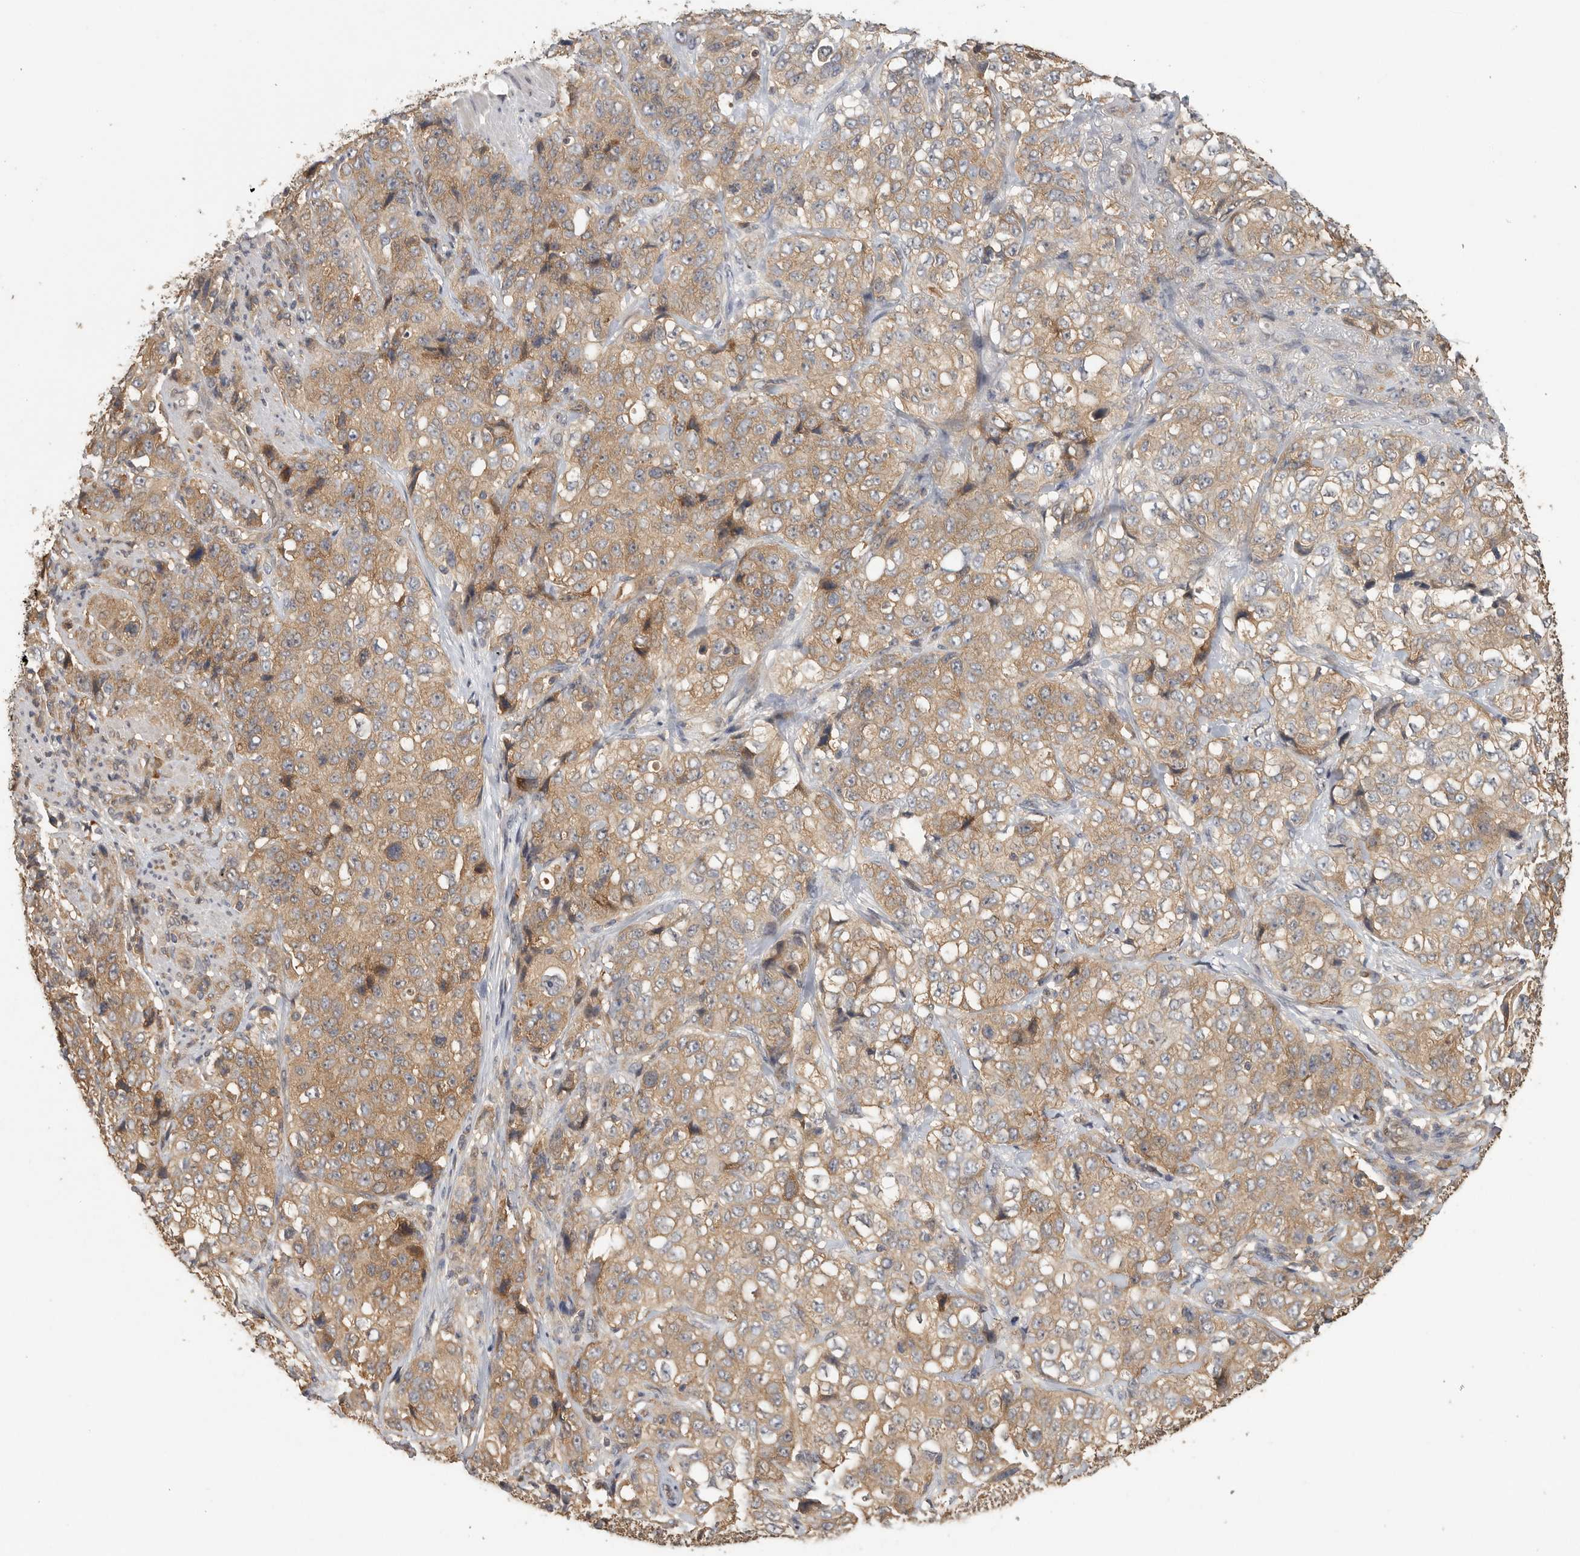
{"staining": {"intensity": "moderate", "quantity": ">75%", "location": "cytoplasmic/membranous"}, "tissue": "stomach cancer", "cell_type": "Tumor cells", "image_type": "cancer", "snomed": [{"axis": "morphology", "description": "Adenocarcinoma, NOS"}, {"axis": "topography", "description": "Stomach"}], "caption": "This image reveals stomach adenocarcinoma stained with IHC to label a protein in brown. The cytoplasmic/membranous of tumor cells show moderate positivity for the protein. Nuclei are counter-stained blue.", "gene": "CCT8", "patient": {"sex": "male", "age": 48}}